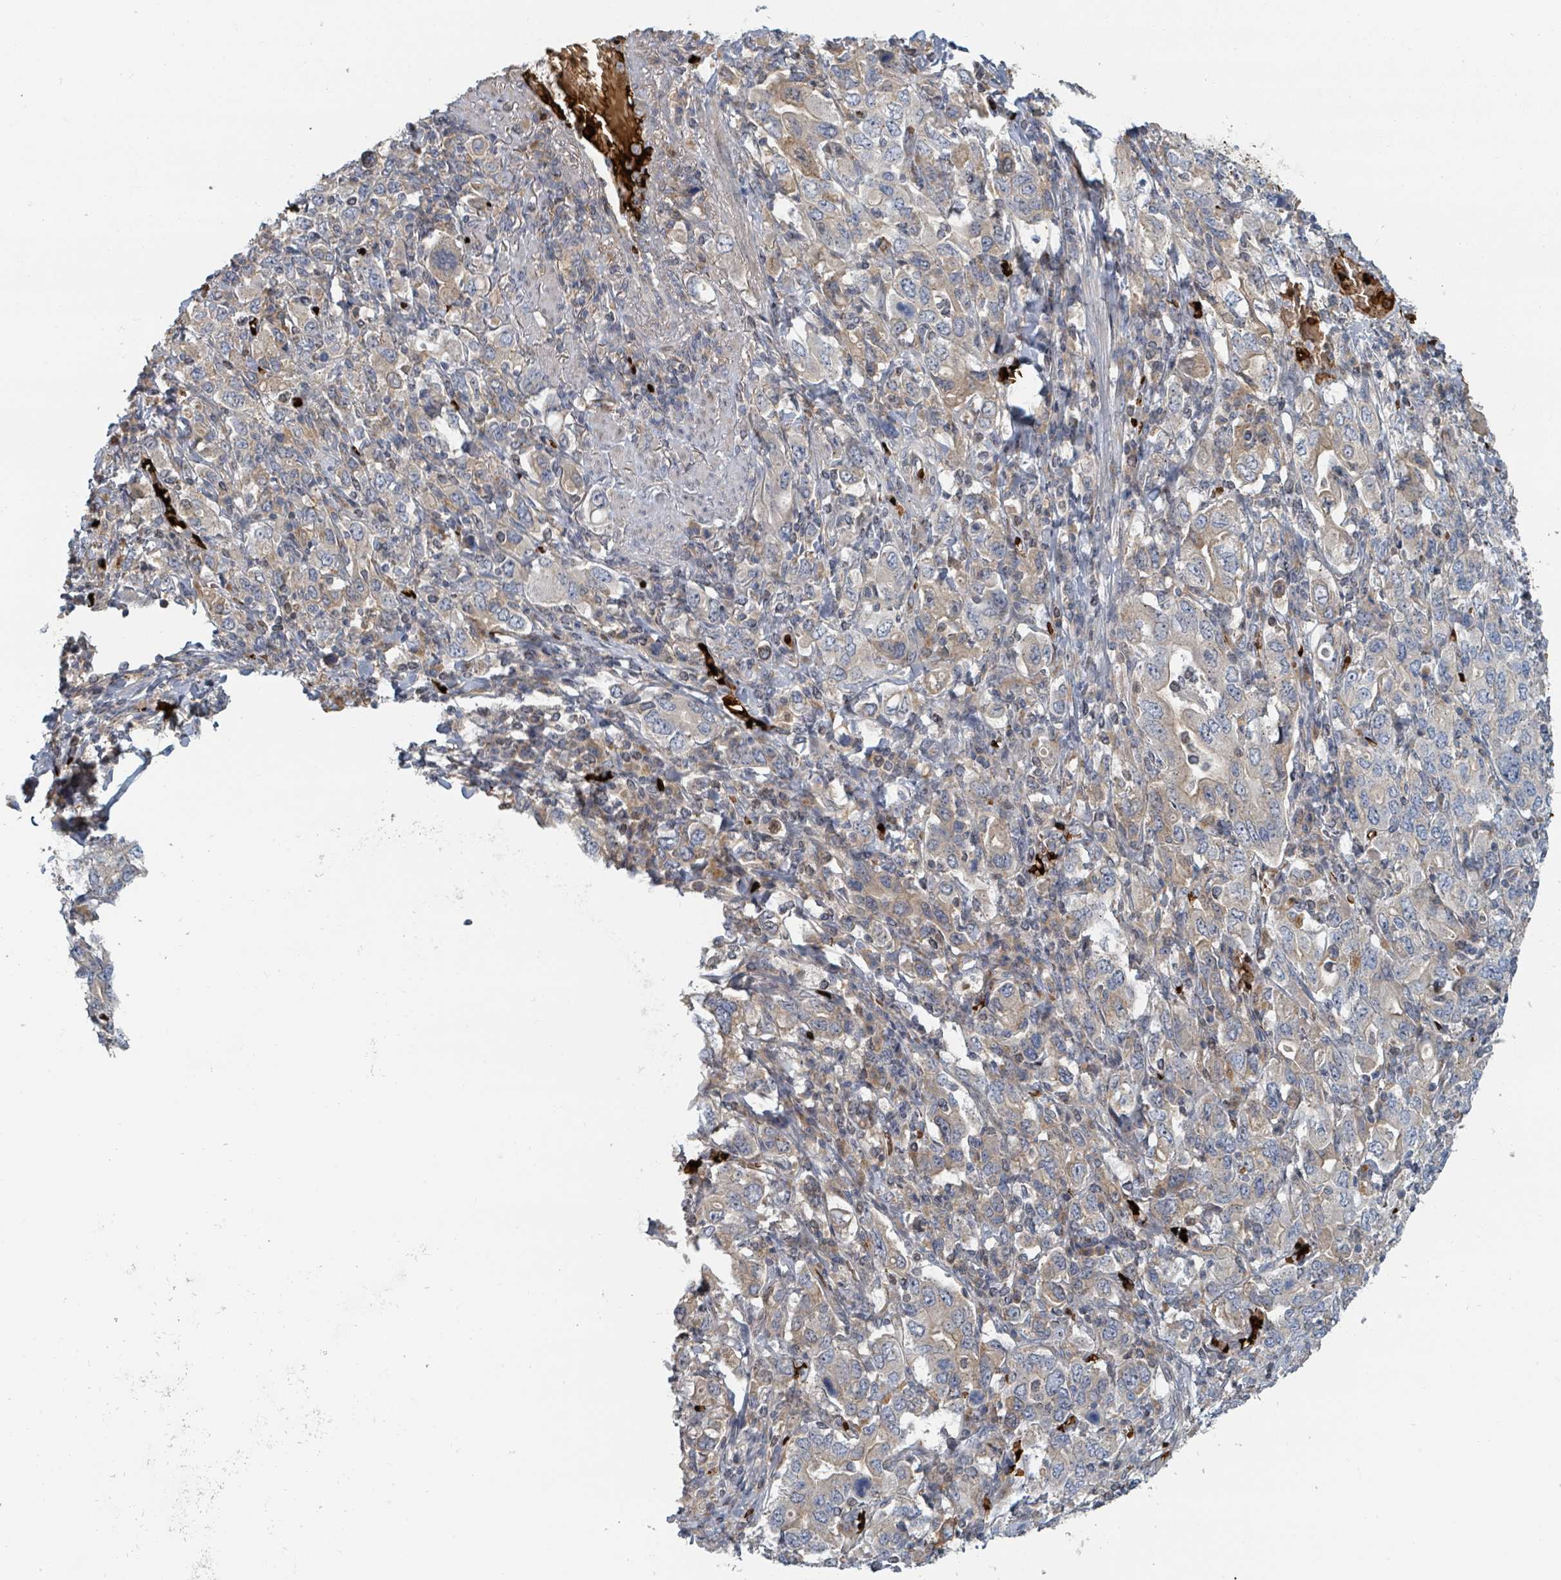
{"staining": {"intensity": "negative", "quantity": "none", "location": "none"}, "tissue": "stomach cancer", "cell_type": "Tumor cells", "image_type": "cancer", "snomed": [{"axis": "morphology", "description": "Adenocarcinoma, NOS"}, {"axis": "topography", "description": "Stomach, upper"}, {"axis": "topography", "description": "Stomach"}], "caption": "Adenocarcinoma (stomach) was stained to show a protein in brown. There is no significant staining in tumor cells.", "gene": "TRPC4AP", "patient": {"sex": "male", "age": 62}}